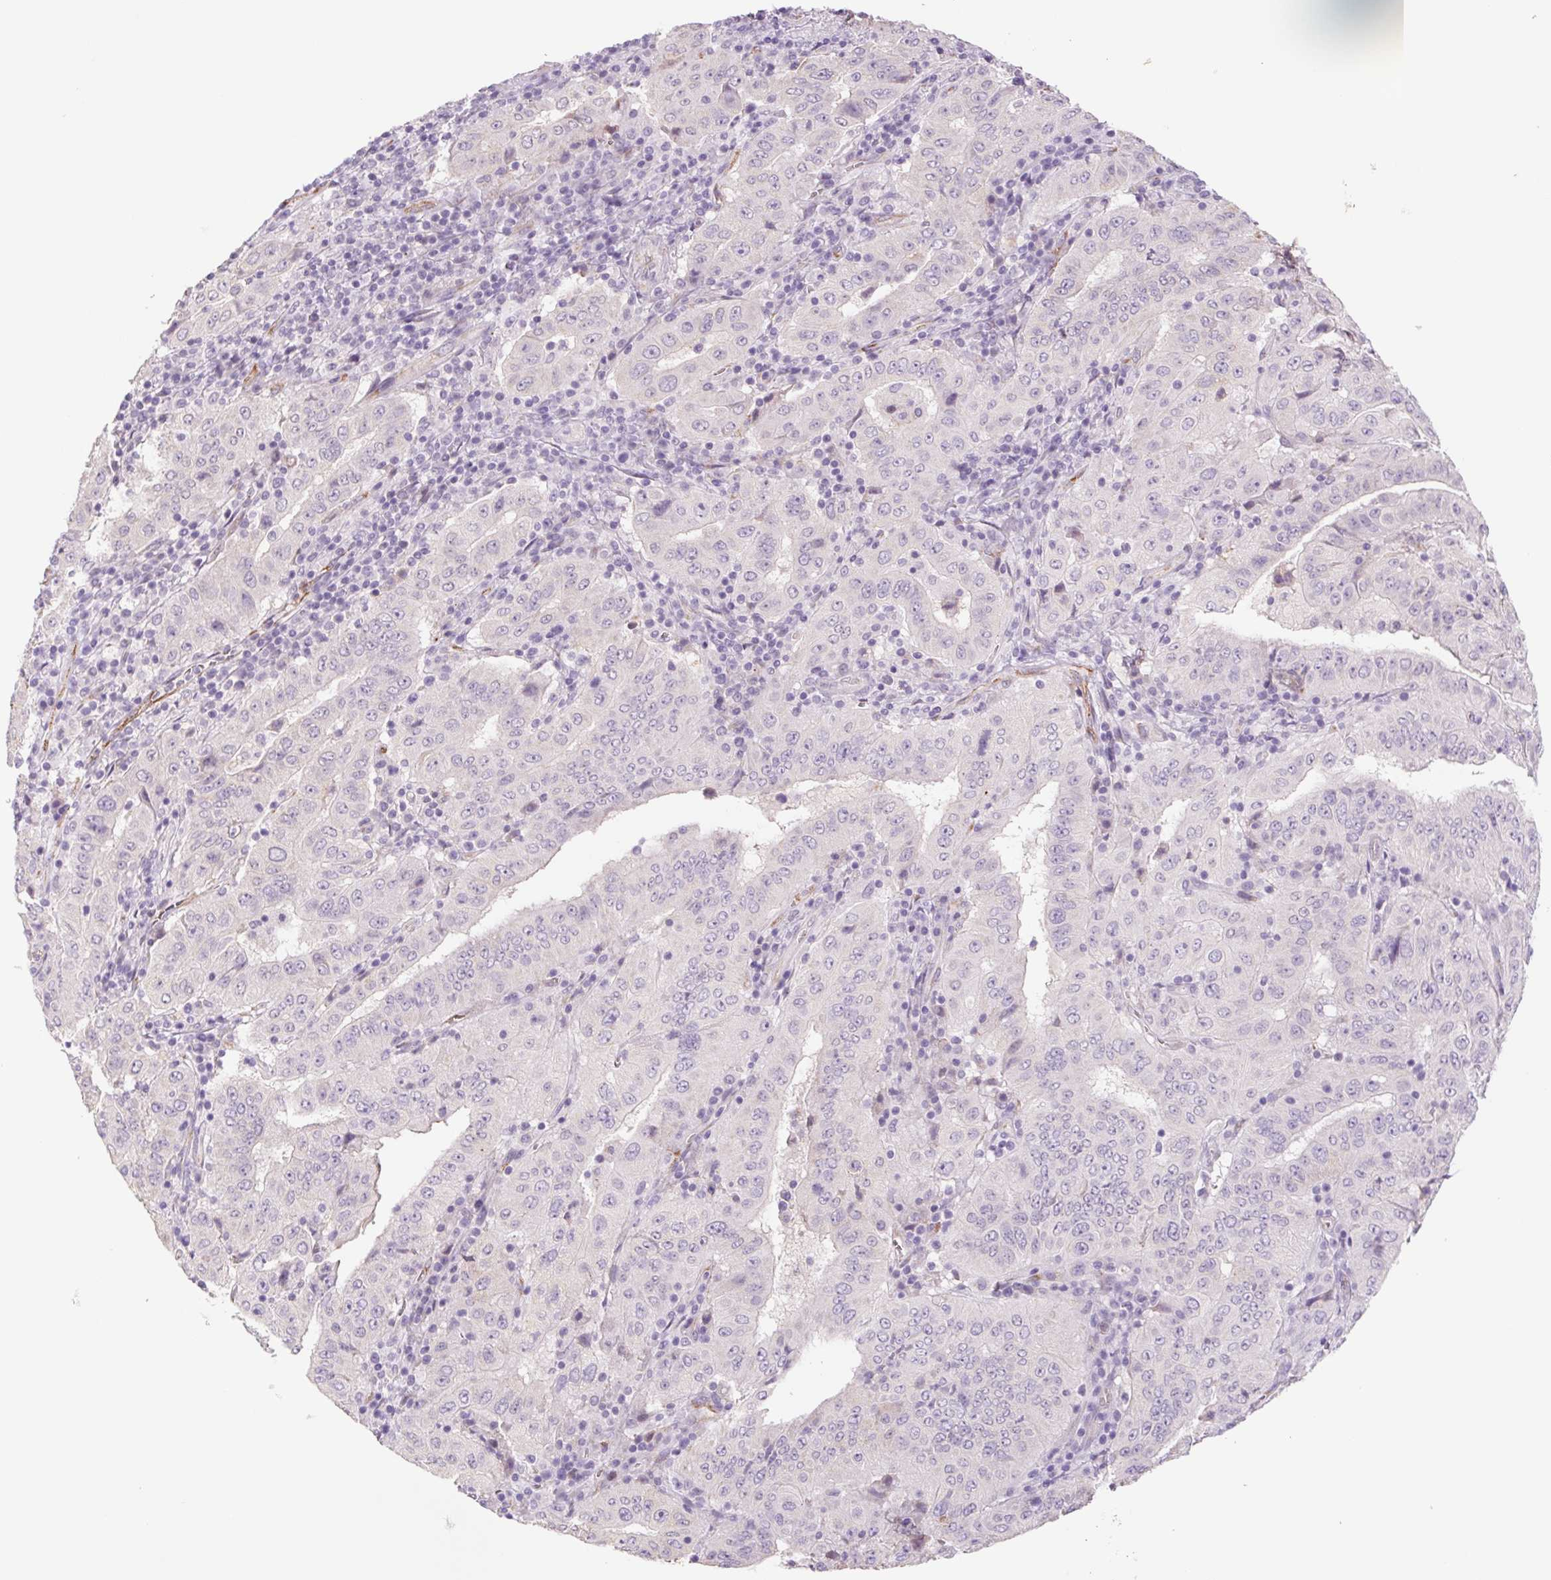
{"staining": {"intensity": "negative", "quantity": "none", "location": "none"}, "tissue": "pancreatic cancer", "cell_type": "Tumor cells", "image_type": "cancer", "snomed": [{"axis": "morphology", "description": "Adenocarcinoma, NOS"}, {"axis": "topography", "description": "Pancreas"}], "caption": "The immunohistochemistry (IHC) histopathology image has no significant expression in tumor cells of adenocarcinoma (pancreatic) tissue.", "gene": "IGFL3", "patient": {"sex": "male", "age": 63}}